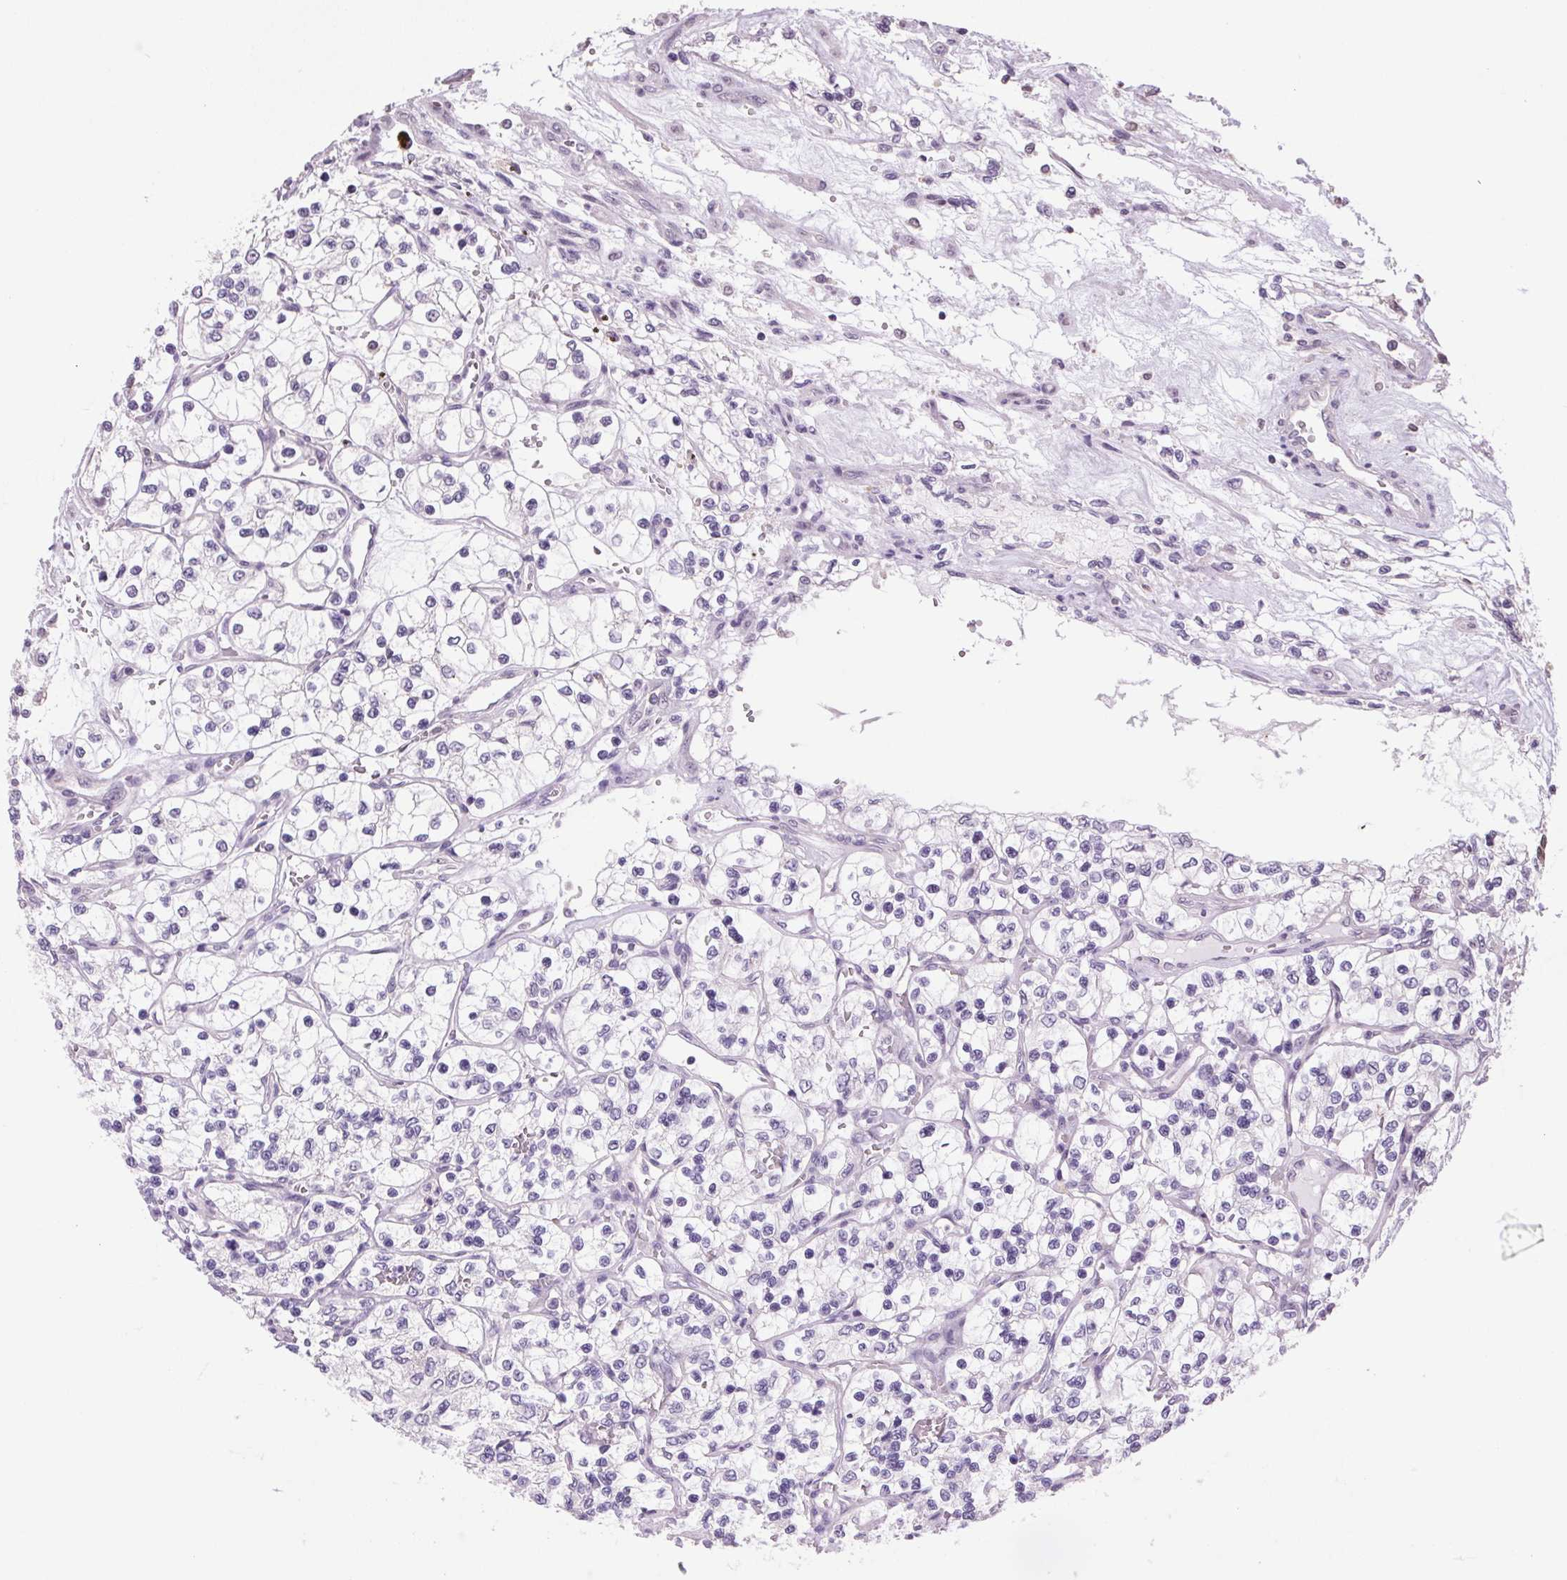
{"staining": {"intensity": "negative", "quantity": "none", "location": "none"}, "tissue": "renal cancer", "cell_type": "Tumor cells", "image_type": "cancer", "snomed": [{"axis": "morphology", "description": "Adenocarcinoma, NOS"}, {"axis": "topography", "description": "Kidney"}], "caption": "Immunohistochemistry of renal cancer (adenocarcinoma) exhibits no expression in tumor cells.", "gene": "VWA3B", "patient": {"sex": "female", "age": 69}}